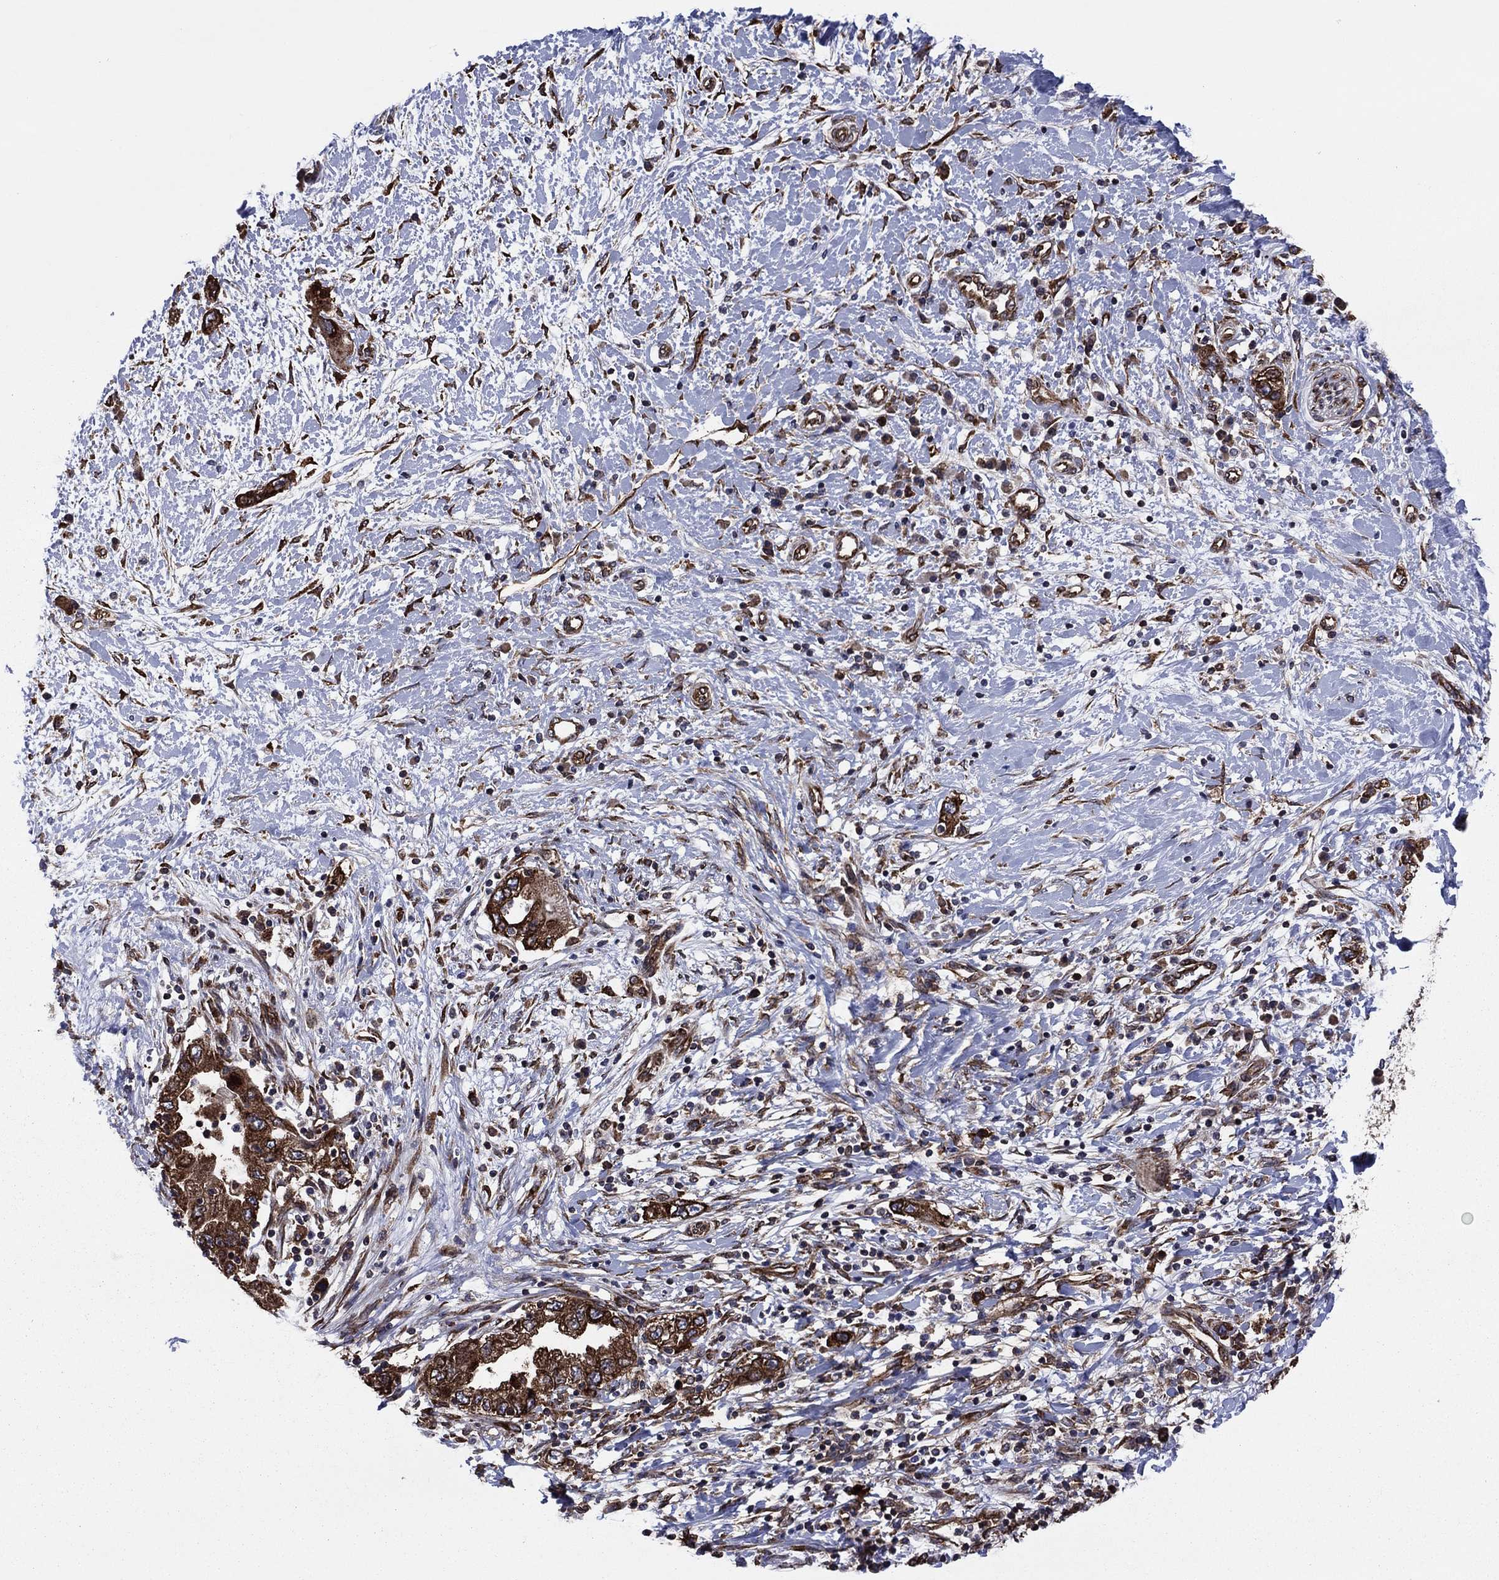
{"staining": {"intensity": "strong", "quantity": ">75%", "location": "cytoplasmic/membranous"}, "tissue": "pancreatic cancer", "cell_type": "Tumor cells", "image_type": "cancer", "snomed": [{"axis": "morphology", "description": "Adenocarcinoma, NOS"}, {"axis": "topography", "description": "Pancreas"}], "caption": "Pancreatic cancer stained with DAB (3,3'-diaminobenzidine) IHC demonstrates high levels of strong cytoplasmic/membranous expression in approximately >75% of tumor cells.", "gene": "YBX1", "patient": {"sex": "female", "age": 73}}